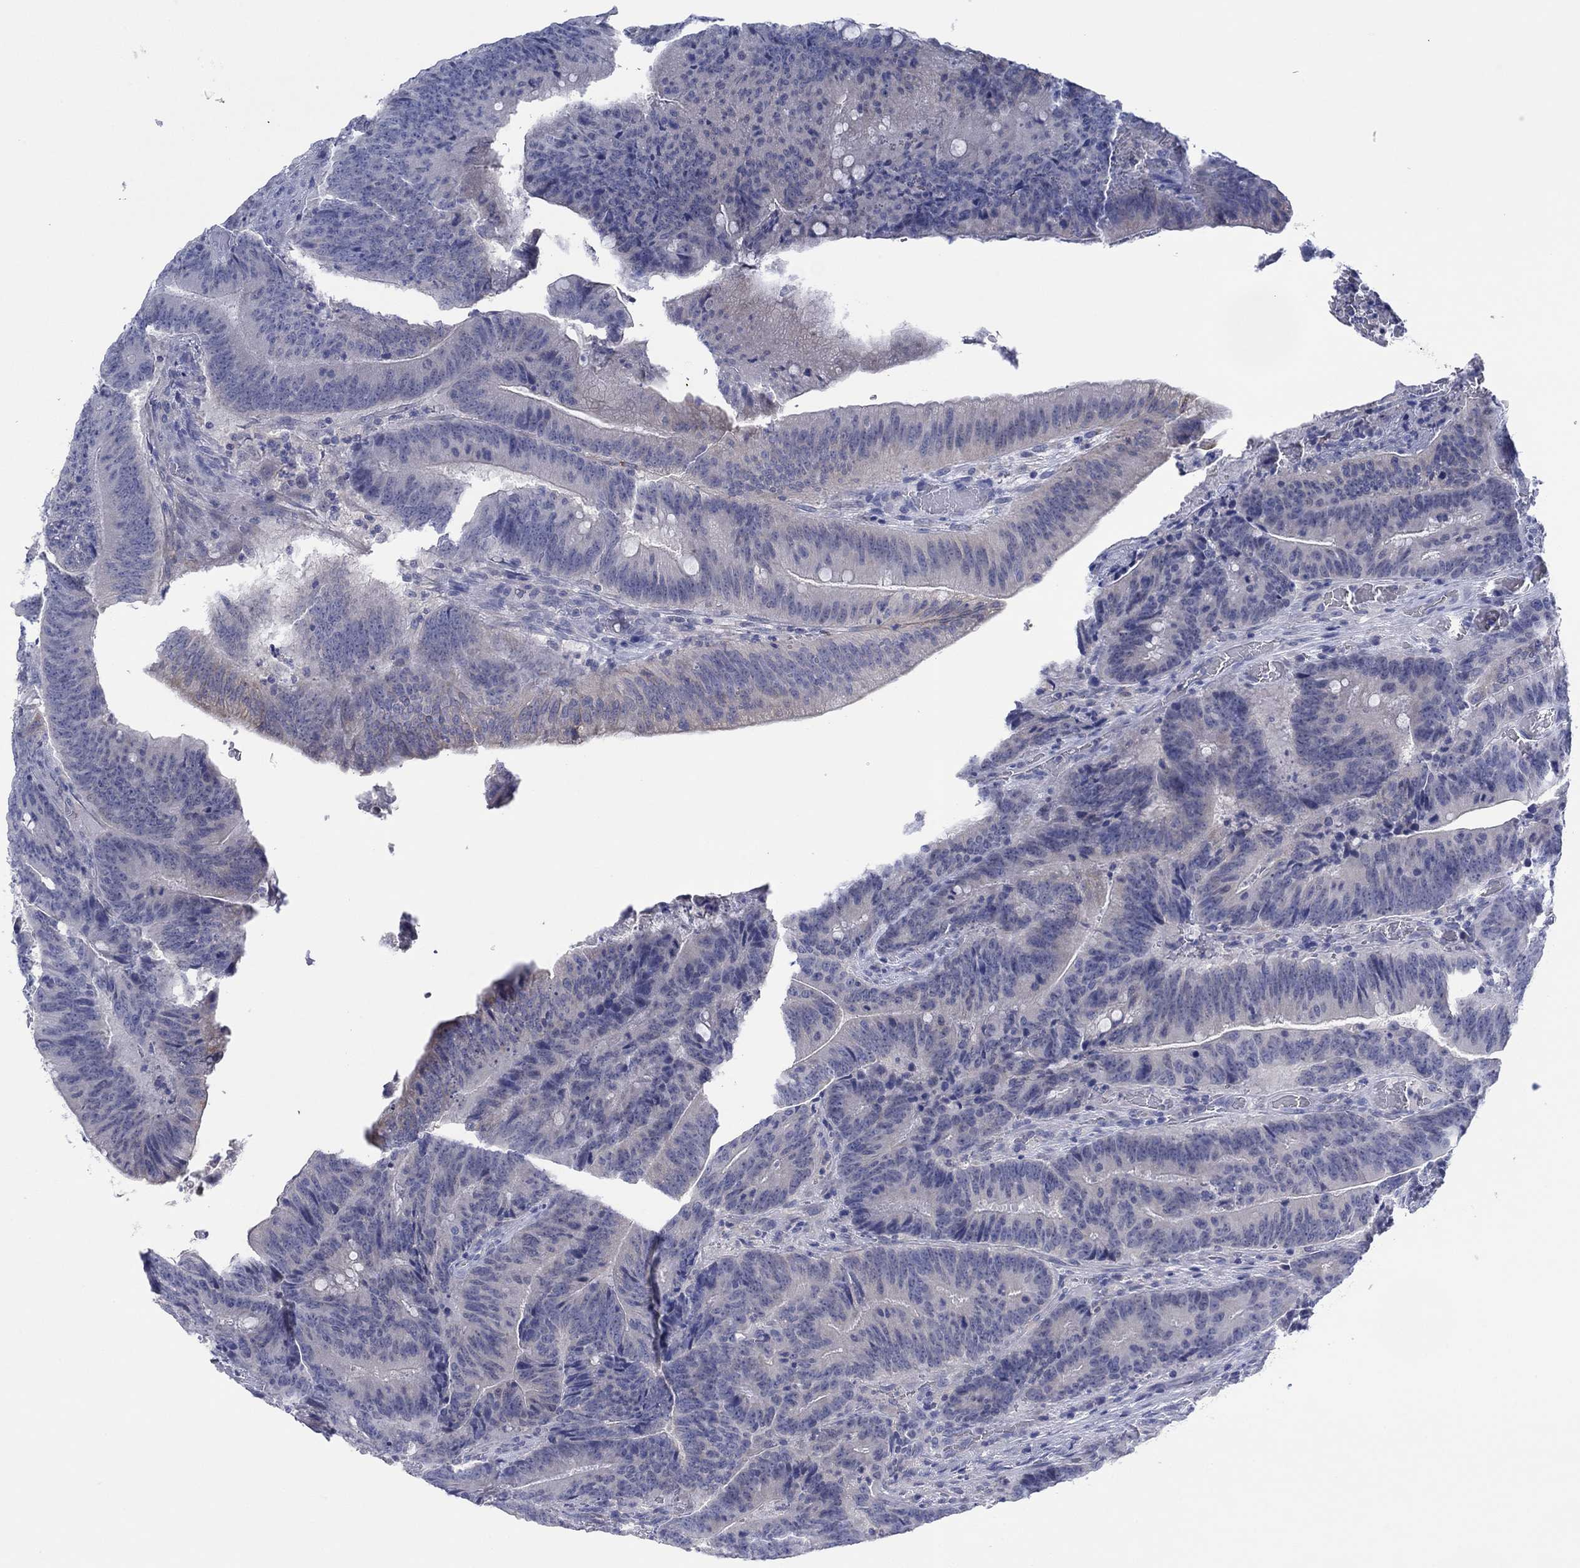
{"staining": {"intensity": "negative", "quantity": "none", "location": "none"}, "tissue": "colorectal cancer", "cell_type": "Tumor cells", "image_type": "cancer", "snomed": [{"axis": "morphology", "description": "Adenocarcinoma, NOS"}, {"axis": "topography", "description": "Colon"}], "caption": "DAB (3,3'-diaminobenzidine) immunohistochemical staining of adenocarcinoma (colorectal) reveals no significant positivity in tumor cells.", "gene": "CYP2B6", "patient": {"sex": "female", "age": 87}}